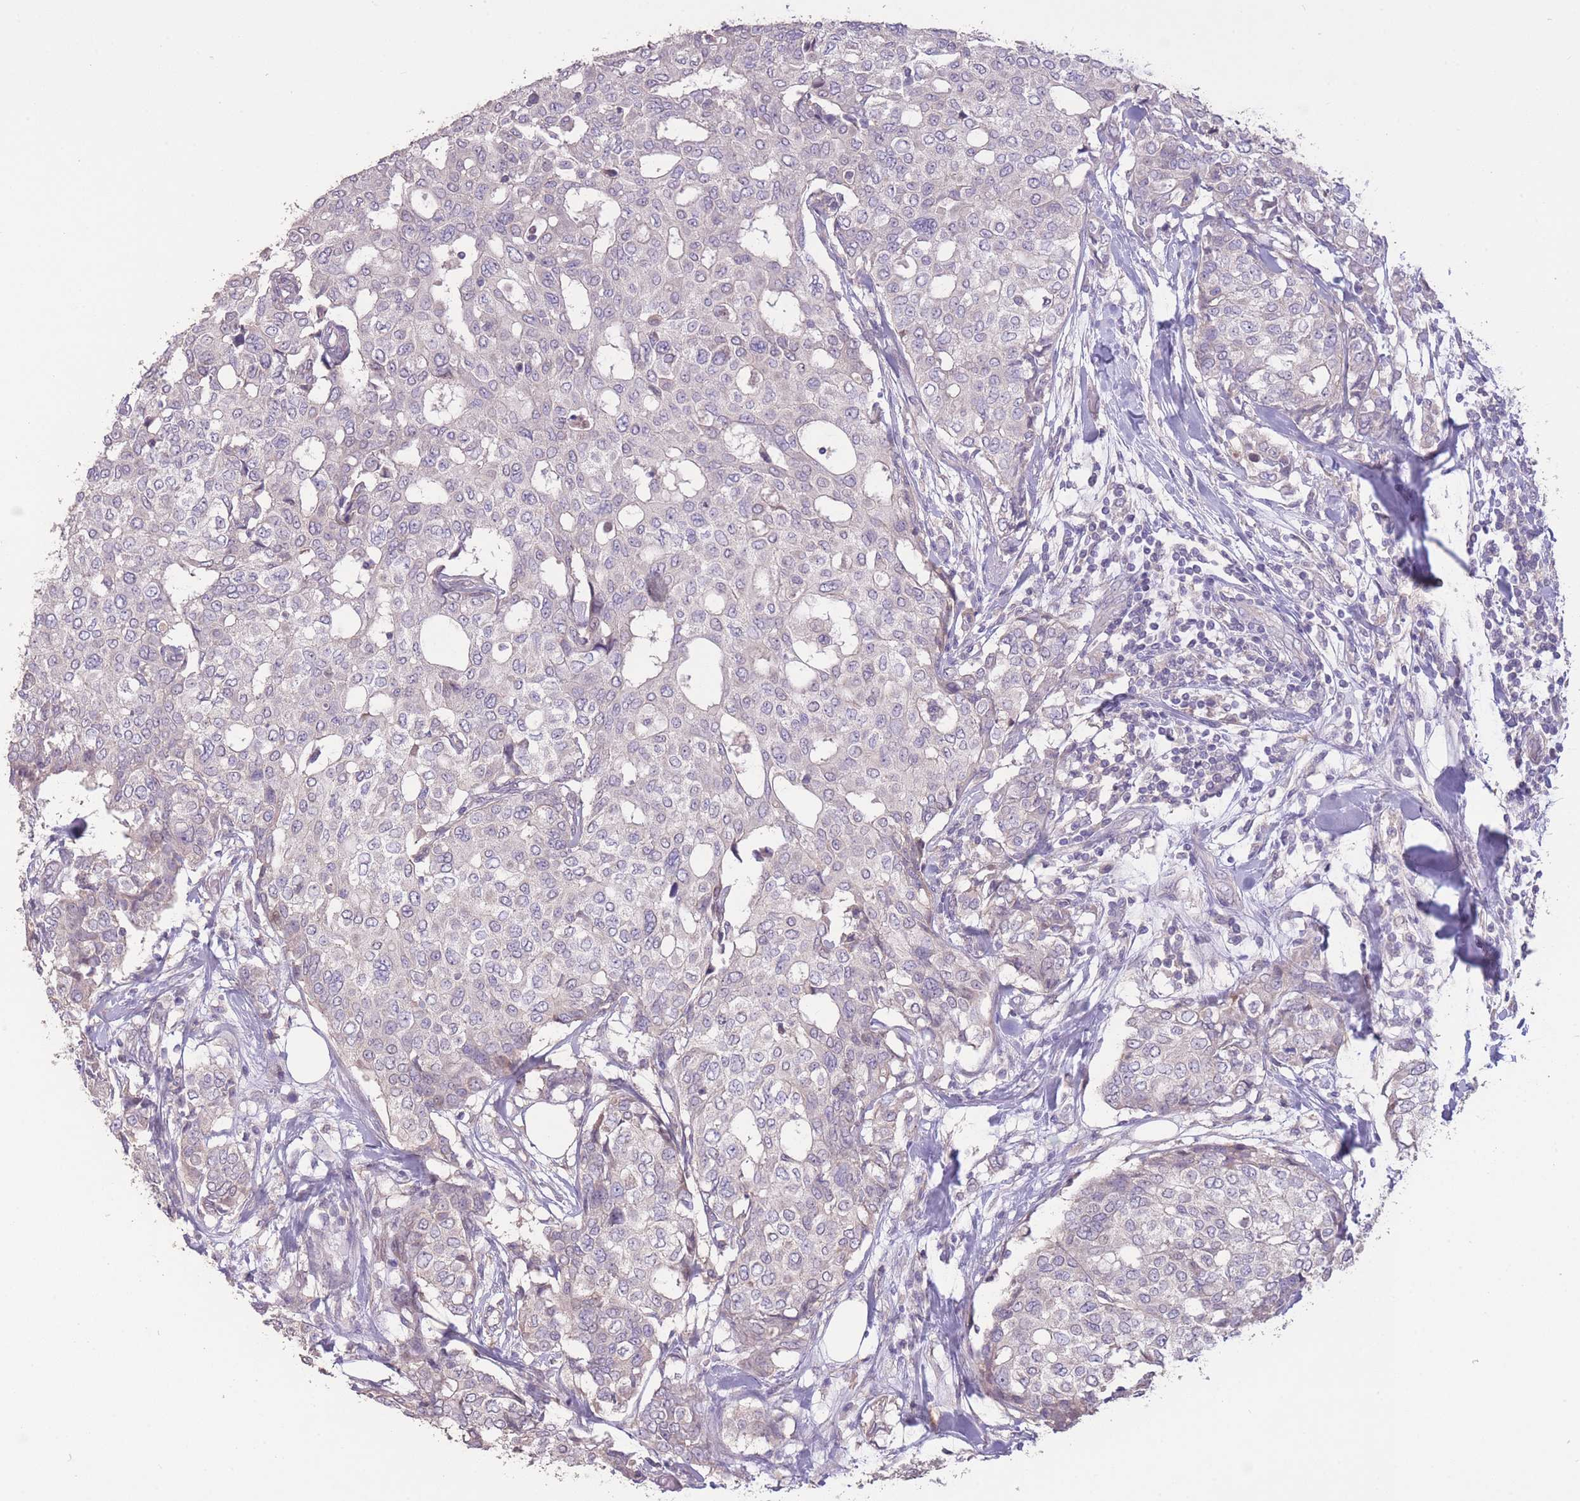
{"staining": {"intensity": "negative", "quantity": "none", "location": "none"}, "tissue": "breast cancer", "cell_type": "Tumor cells", "image_type": "cancer", "snomed": [{"axis": "morphology", "description": "Lobular carcinoma"}, {"axis": "topography", "description": "Breast"}], "caption": "Tumor cells are negative for brown protein staining in breast lobular carcinoma.", "gene": "RSPH10B", "patient": {"sex": "female", "age": 51}}